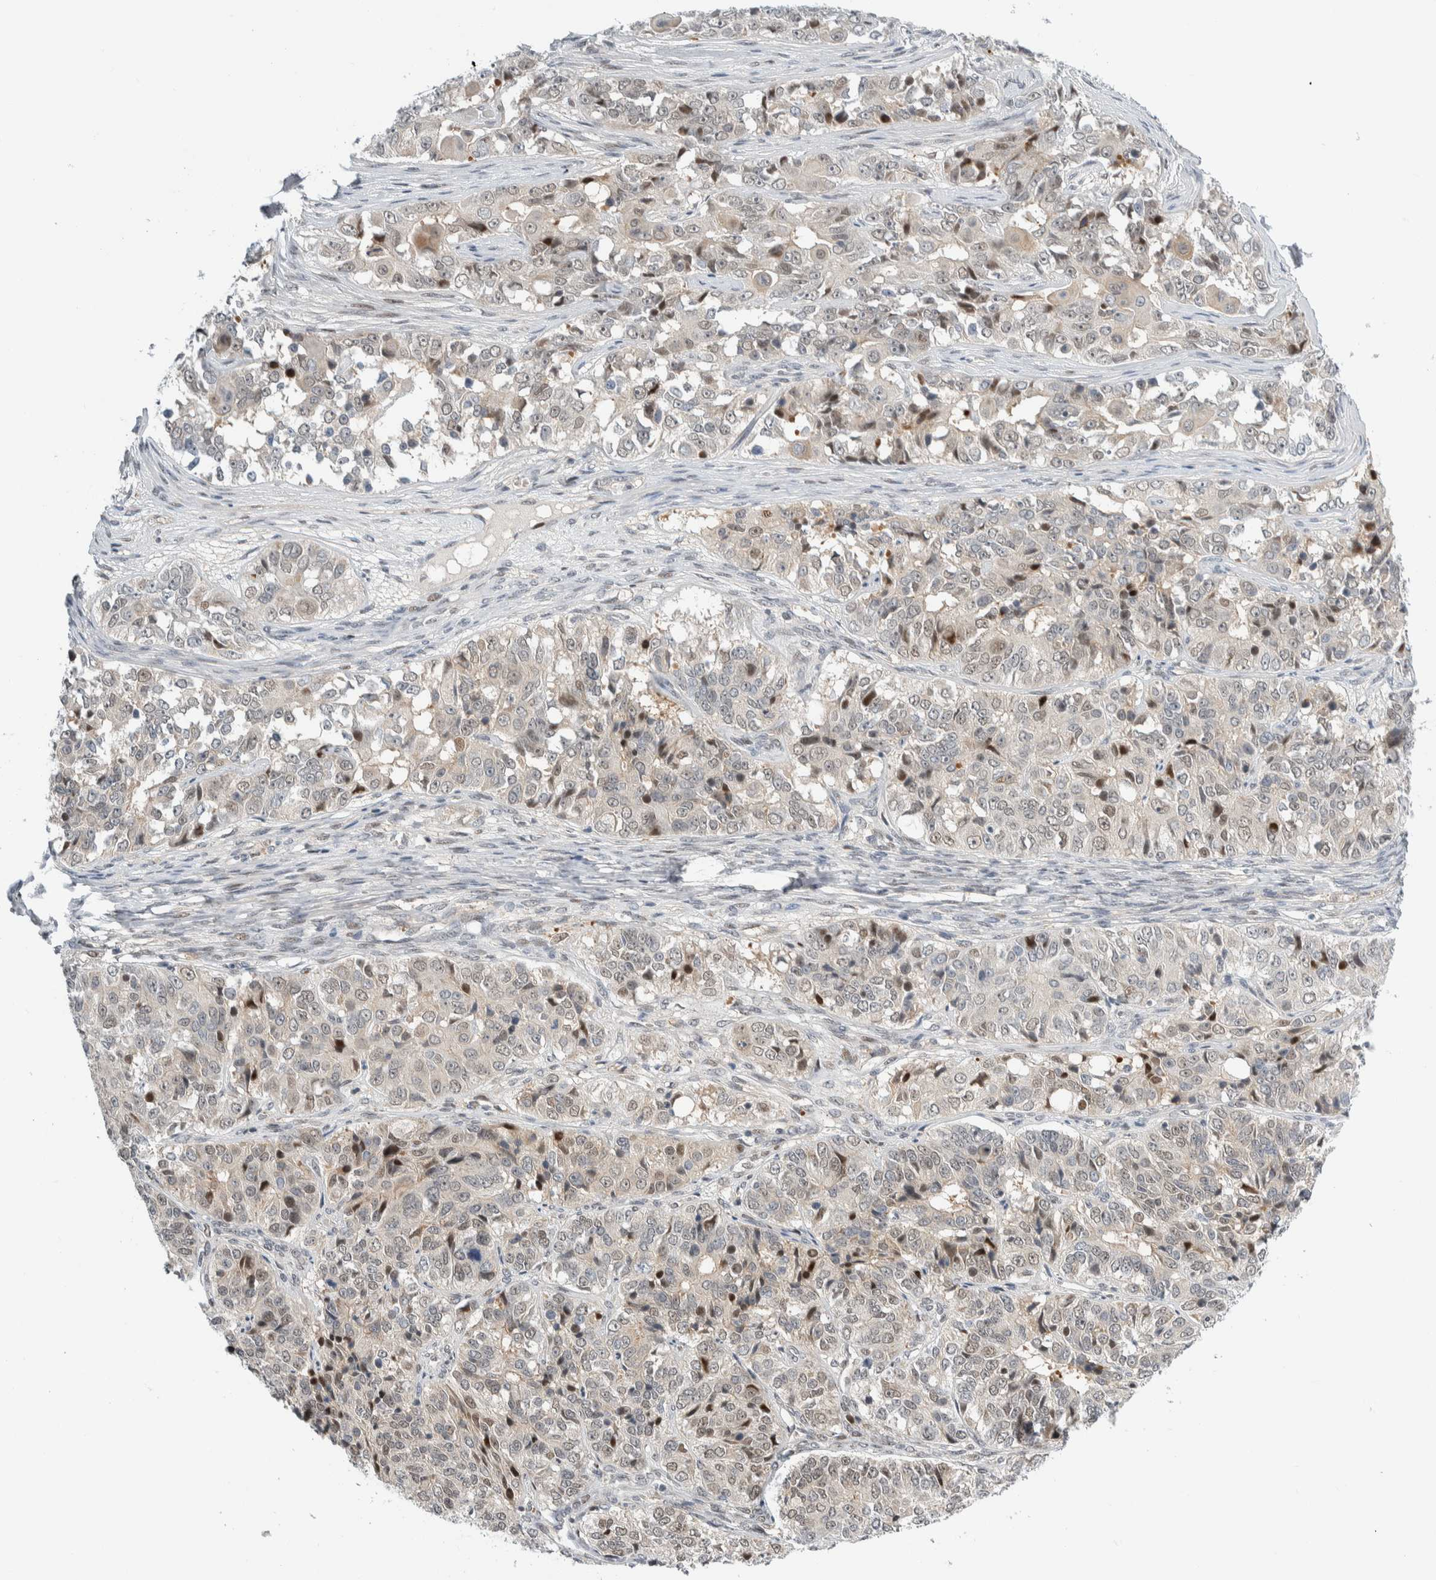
{"staining": {"intensity": "negative", "quantity": "none", "location": "none"}, "tissue": "ovarian cancer", "cell_type": "Tumor cells", "image_type": "cancer", "snomed": [{"axis": "morphology", "description": "Carcinoma, endometroid"}, {"axis": "topography", "description": "Ovary"}], "caption": "Tumor cells show no significant expression in ovarian cancer (endometroid carcinoma). Brightfield microscopy of IHC stained with DAB (3,3'-diaminobenzidine) (brown) and hematoxylin (blue), captured at high magnification.", "gene": "NCR3LG1", "patient": {"sex": "female", "age": 51}}